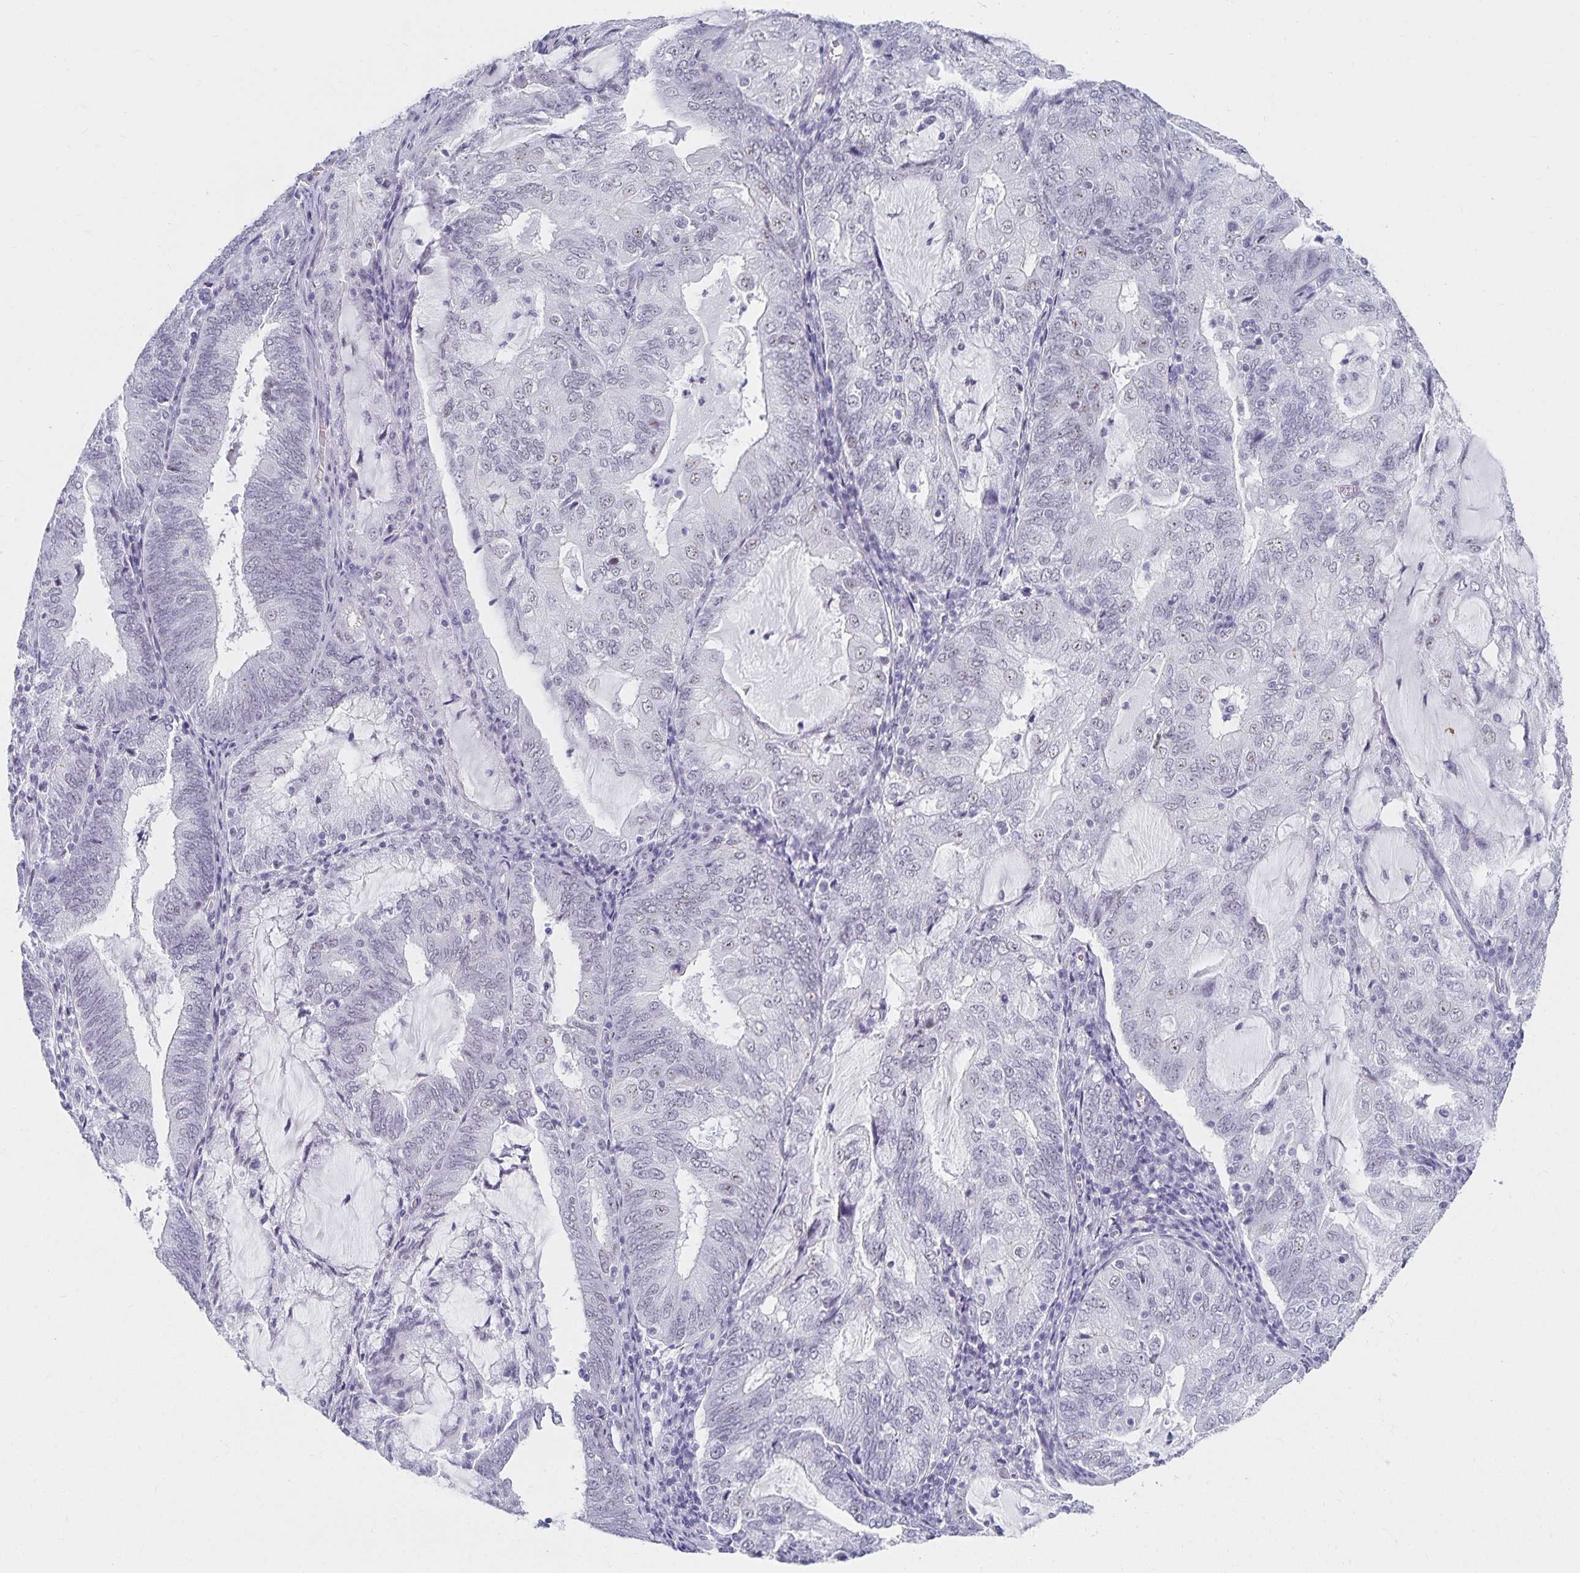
{"staining": {"intensity": "negative", "quantity": "none", "location": "none"}, "tissue": "endometrial cancer", "cell_type": "Tumor cells", "image_type": "cancer", "snomed": [{"axis": "morphology", "description": "Adenocarcinoma, NOS"}, {"axis": "topography", "description": "Endometrium"}], "caption": "The micrograph exhibits no significant staining in tumor cells of endometrial adenocarcinoma.", "gene": "C20orf85", "patient": {"sex": "female", "age": 81}}